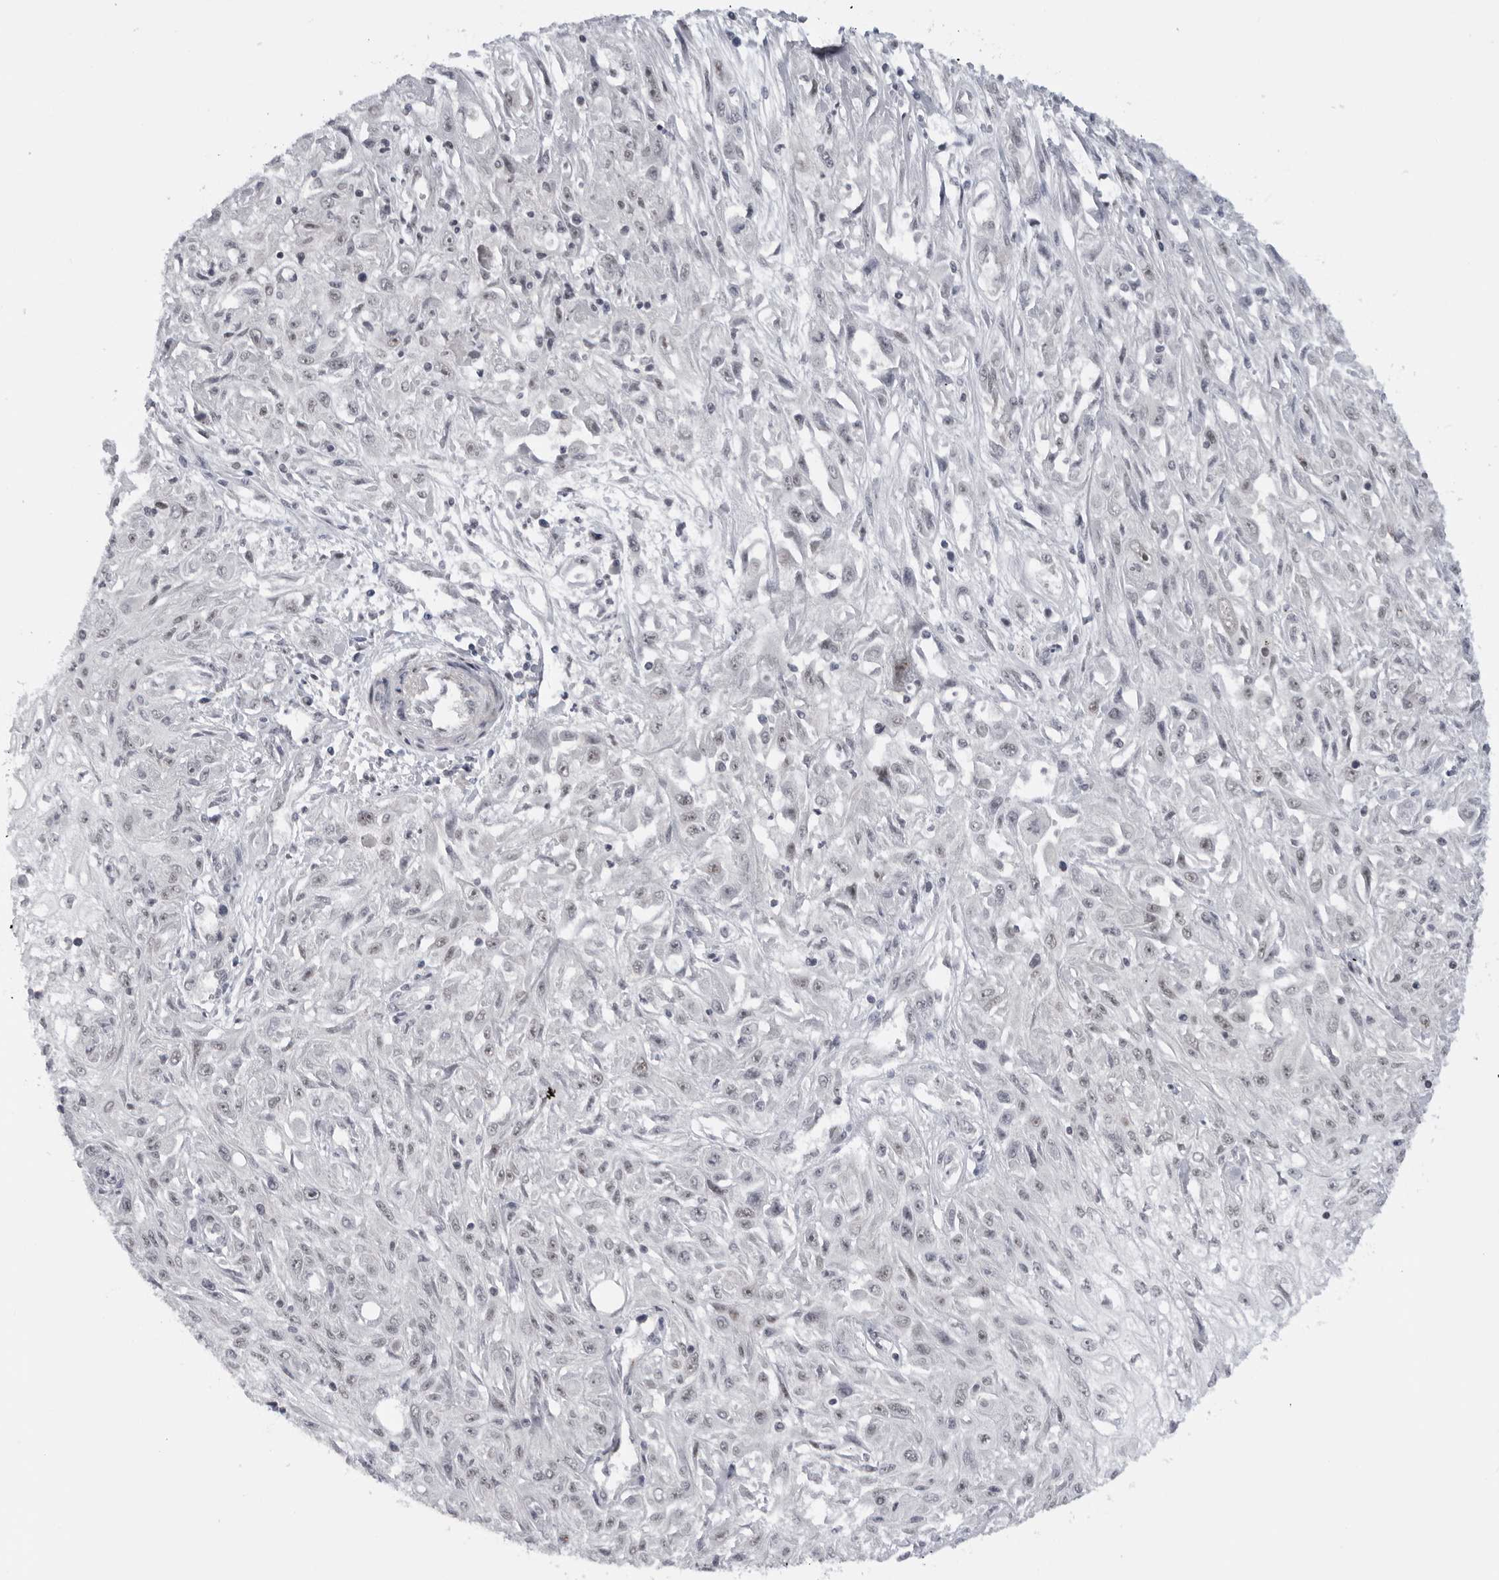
{"staining": {"intensity": "weak", "quantity": "<25%", "location": "nuclear"}, "tissue": "skin cancer", "cell_type": "Tumor cells", "image_type": "cancer", "snomed": [{"axis": "morphology", "description": "Squamous cell carcinoma, NOS"}, {"axis": "morphology", "description": "Squamous cell carcinoma, metastatic, NOS"}, {"axis": "topography", "description": "Skin"}, {"axis": "topography", "description": "Lymph node"}], "caption": "Protein analysis of metastatic squamous cell carcinoma (skin) demonstrates no significant positivity in tumor cells.", "gene": "ALPK2", "patient": {"sex": "male", "age": 75}}